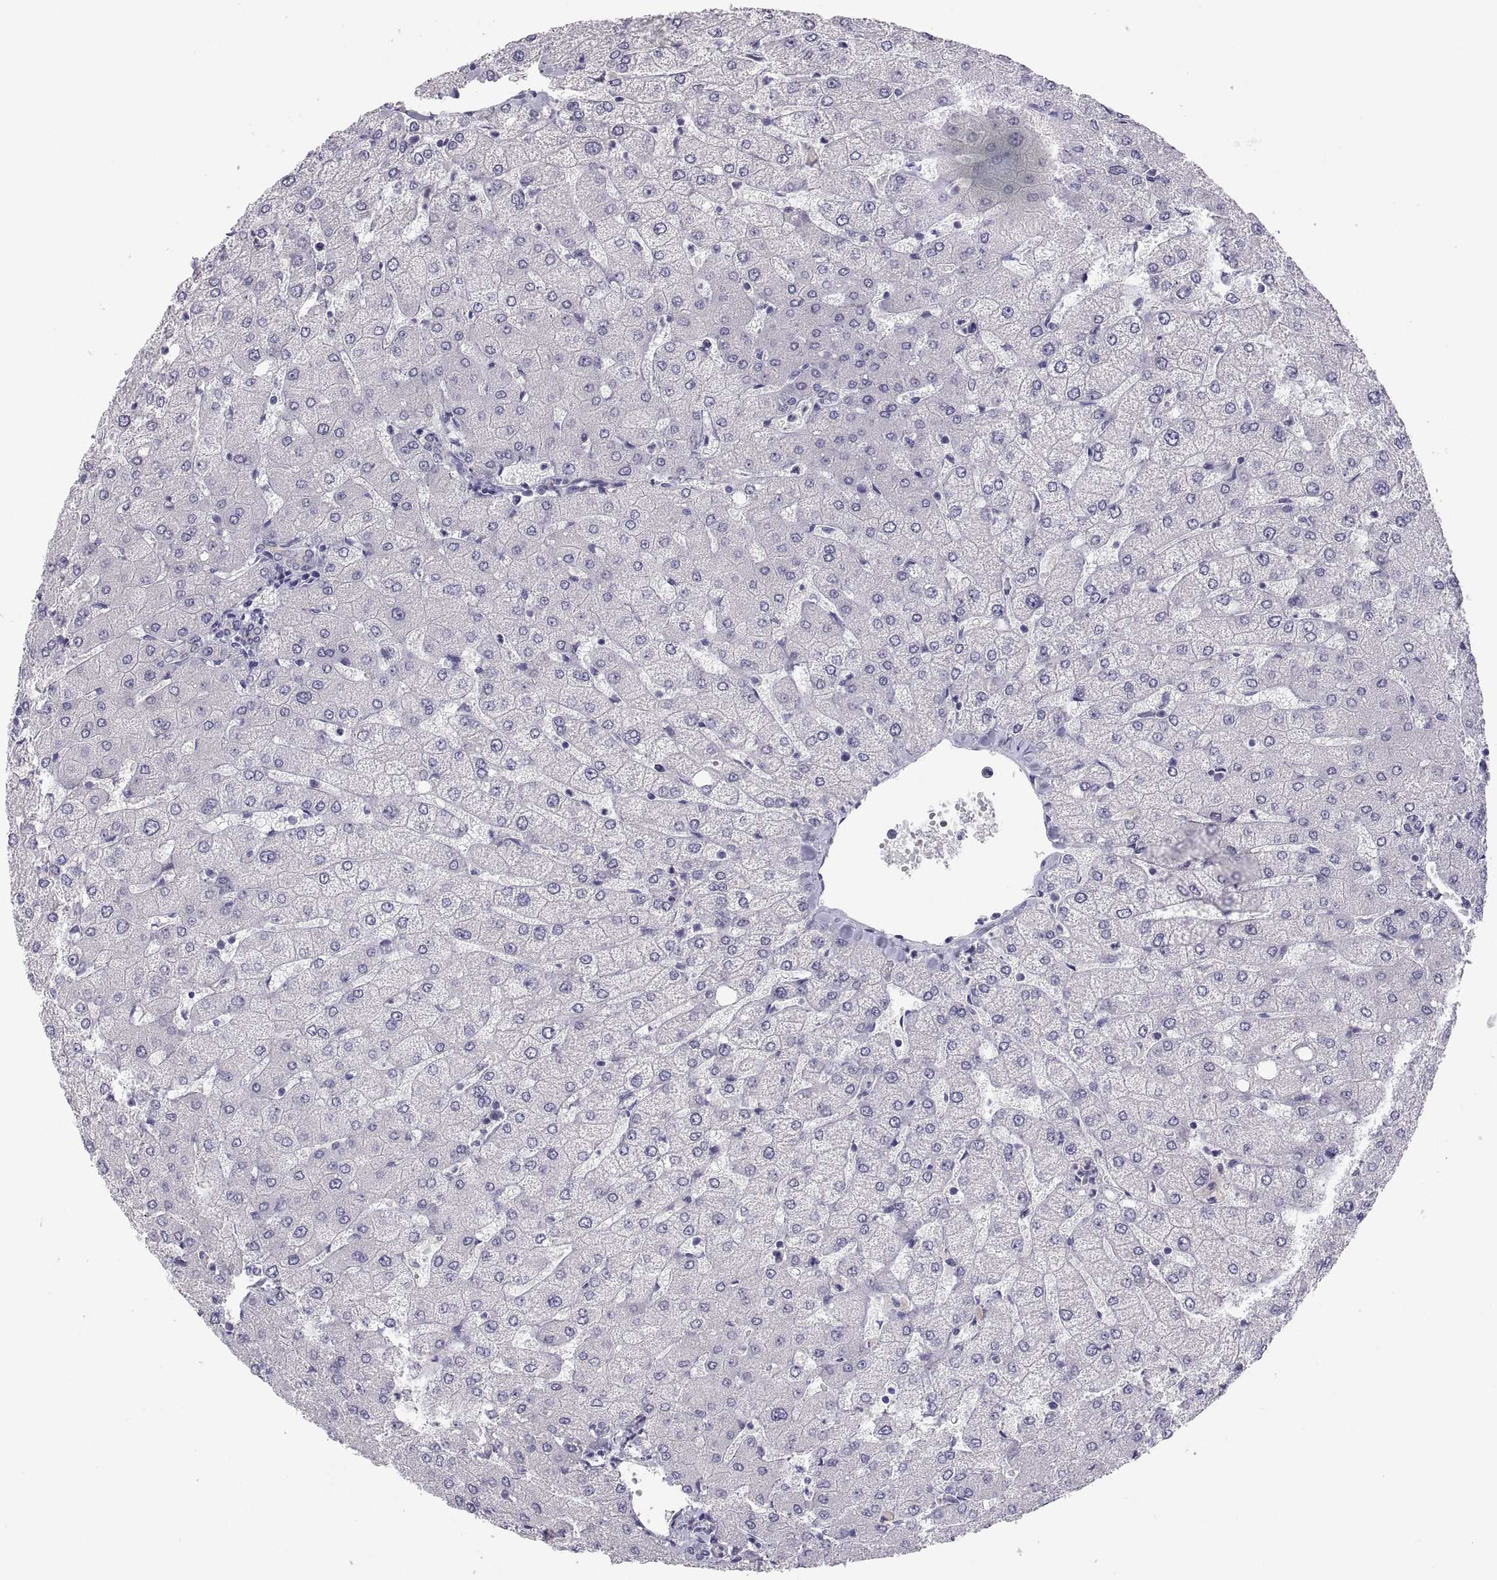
{"staining": {"intensity": "negative", "quantity": "none", "location": "none"}, "tissue": "liver", "cell_type": "Cholangiocytes", "image_type": "normal", "snomed": [{"axis": "morphology", "description": "Normal tissue, NOS"}, {"axis": "topography", "description": "Liver"}], "caption": "The immunohistochemistry (IHC) micrograph has no significant staining in cholangiocytes of liver. The staining was performed using DAB (3,3'-diaminobenzidine) to visualize the protein expression in brown, while the nuclei were stained in blue with hematoxylin (Magnification: 20x).", "gene": "STRC", "patient": {"sex": "female", "age": 54}}